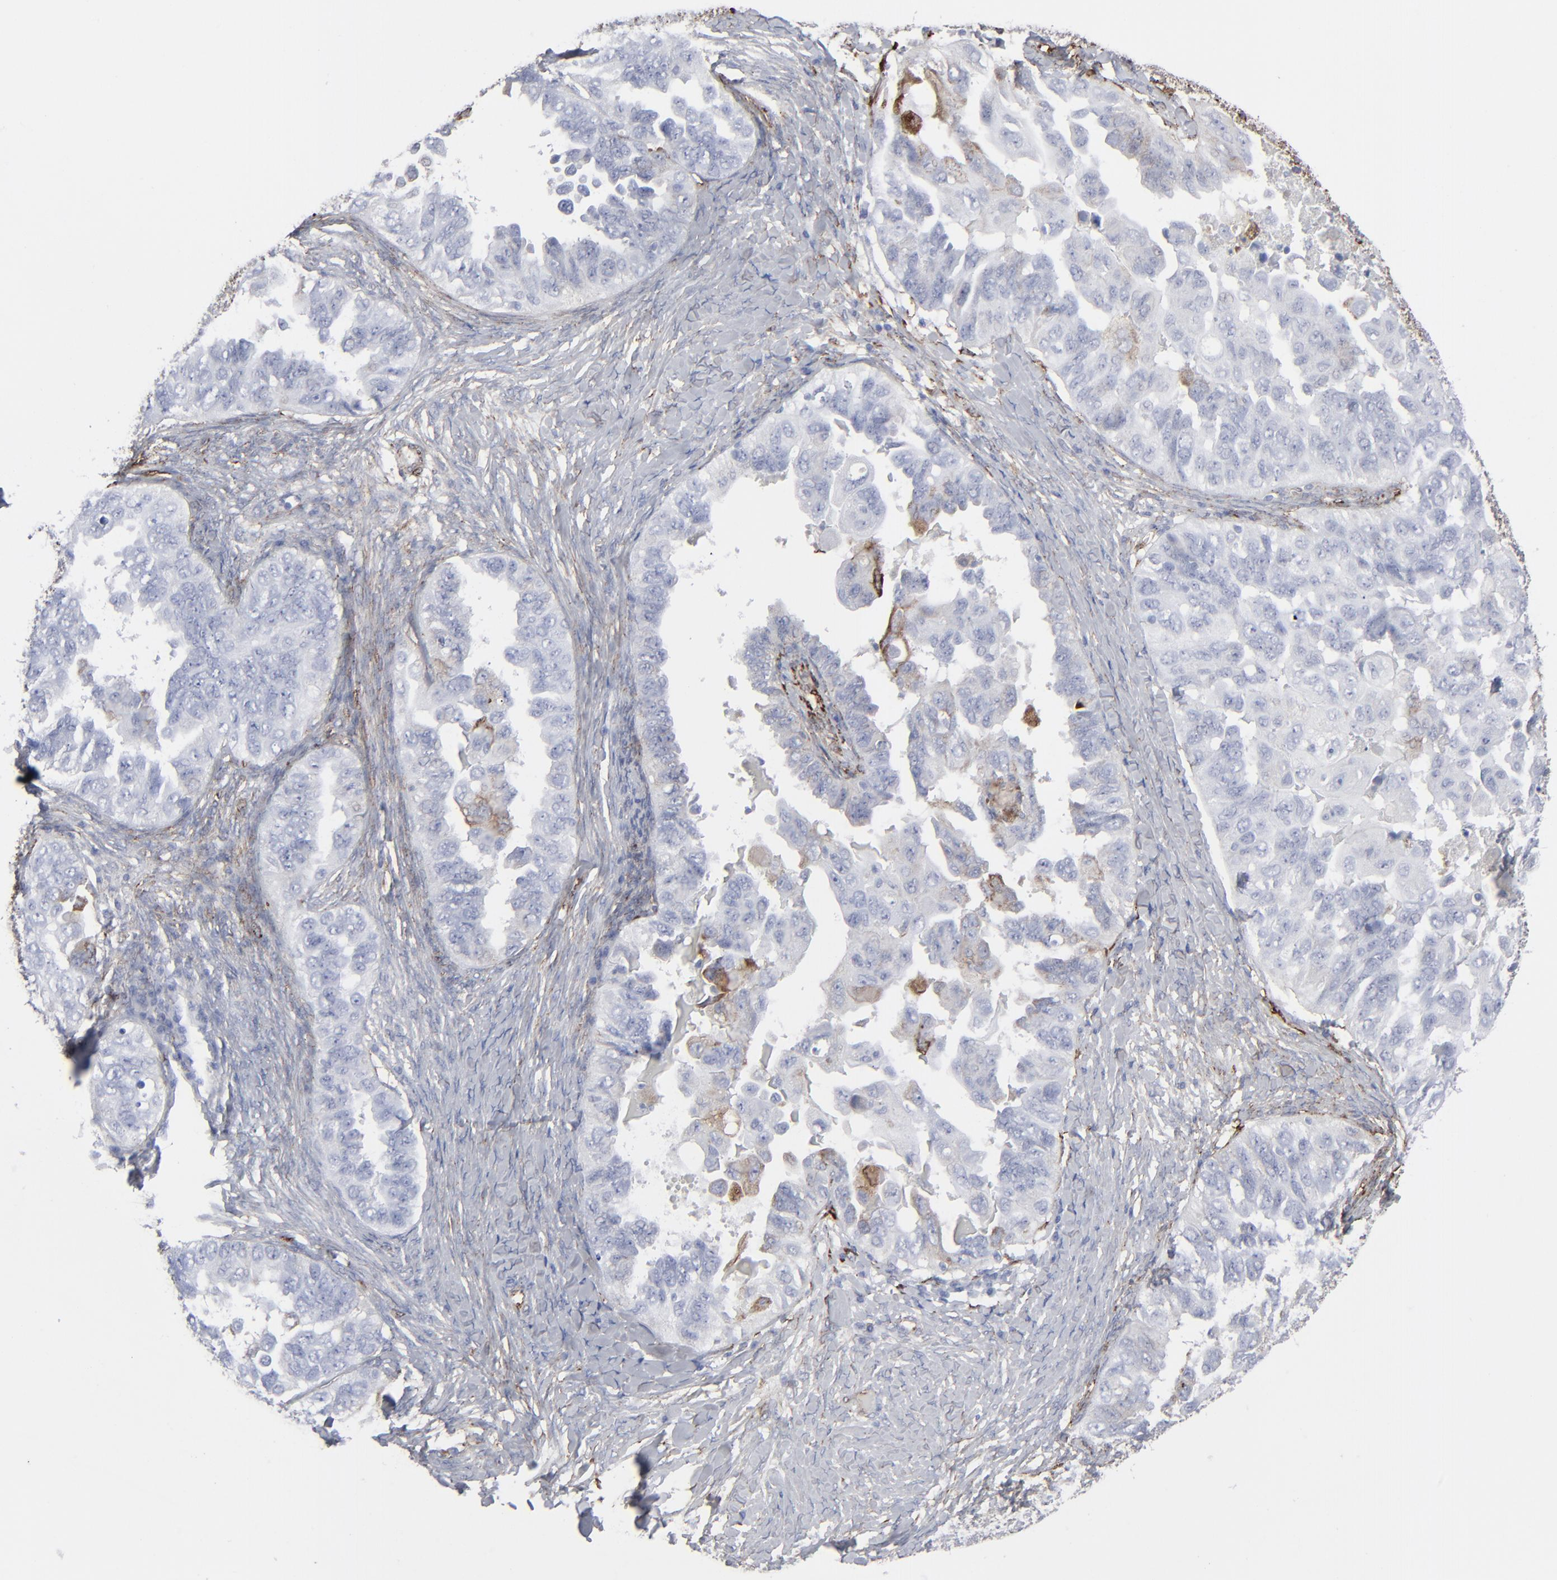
{"staining": {"intensity": "negative", "quantity": "none", "location": "none"}, "tissue": "ovarian cancer", "cell_type": "Tumor cells", "image_type": "cancer", "snomed": [{"axis": "morphology", "description": "Cystadenocarcinoma, serous, NOS"}, {"axis": "topography", "description": "Ovary"}], "caption": "Tumor cells are negative for protein expression in human ovarian serous cystadenocarcinoma.", "gene": "SPARC", "patient": {"sex": "female", "age": 82}}